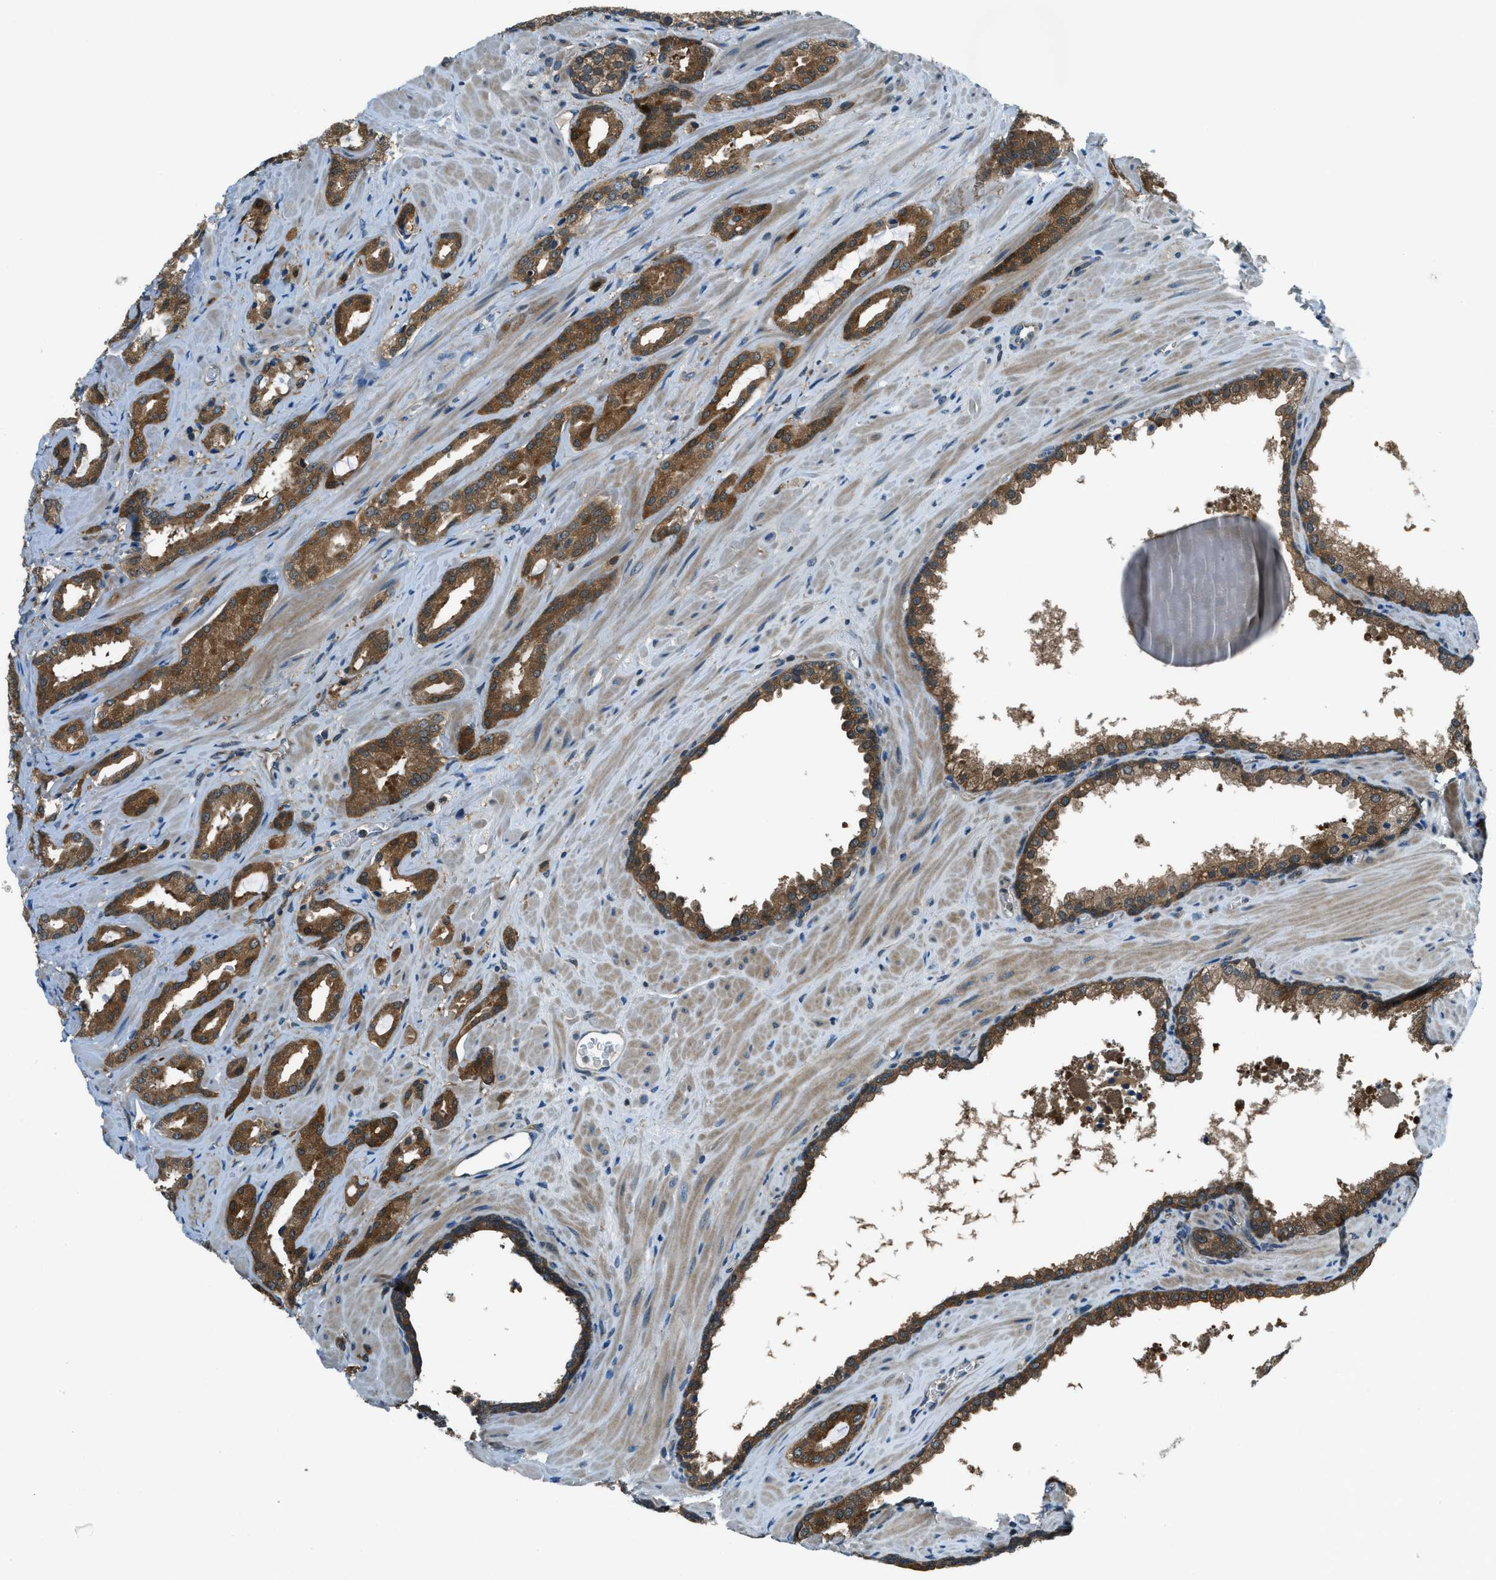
{"staining": {"intensity": "strong", "quantity": ">75%", "location": "cytoplasmic/membranous"}, "tissue": "prostate cancer", "cell_type": "Tumor cells", "image_type": "cancer", "snomed": [{"axis": "morphology", "description": "Adenocarcinoma, High grade"}, {"axis": "topography", "description": "Prostate"}], "caption": "Immunohistochemical staining of adenocarcinoma (high-grade) (prostate) demonstrates strong cytoplasmic/membranous protein positivity in about >75% of tumor cells.", "gene": "HEBP2", "patient": {"sex": "male", "age": 64}}